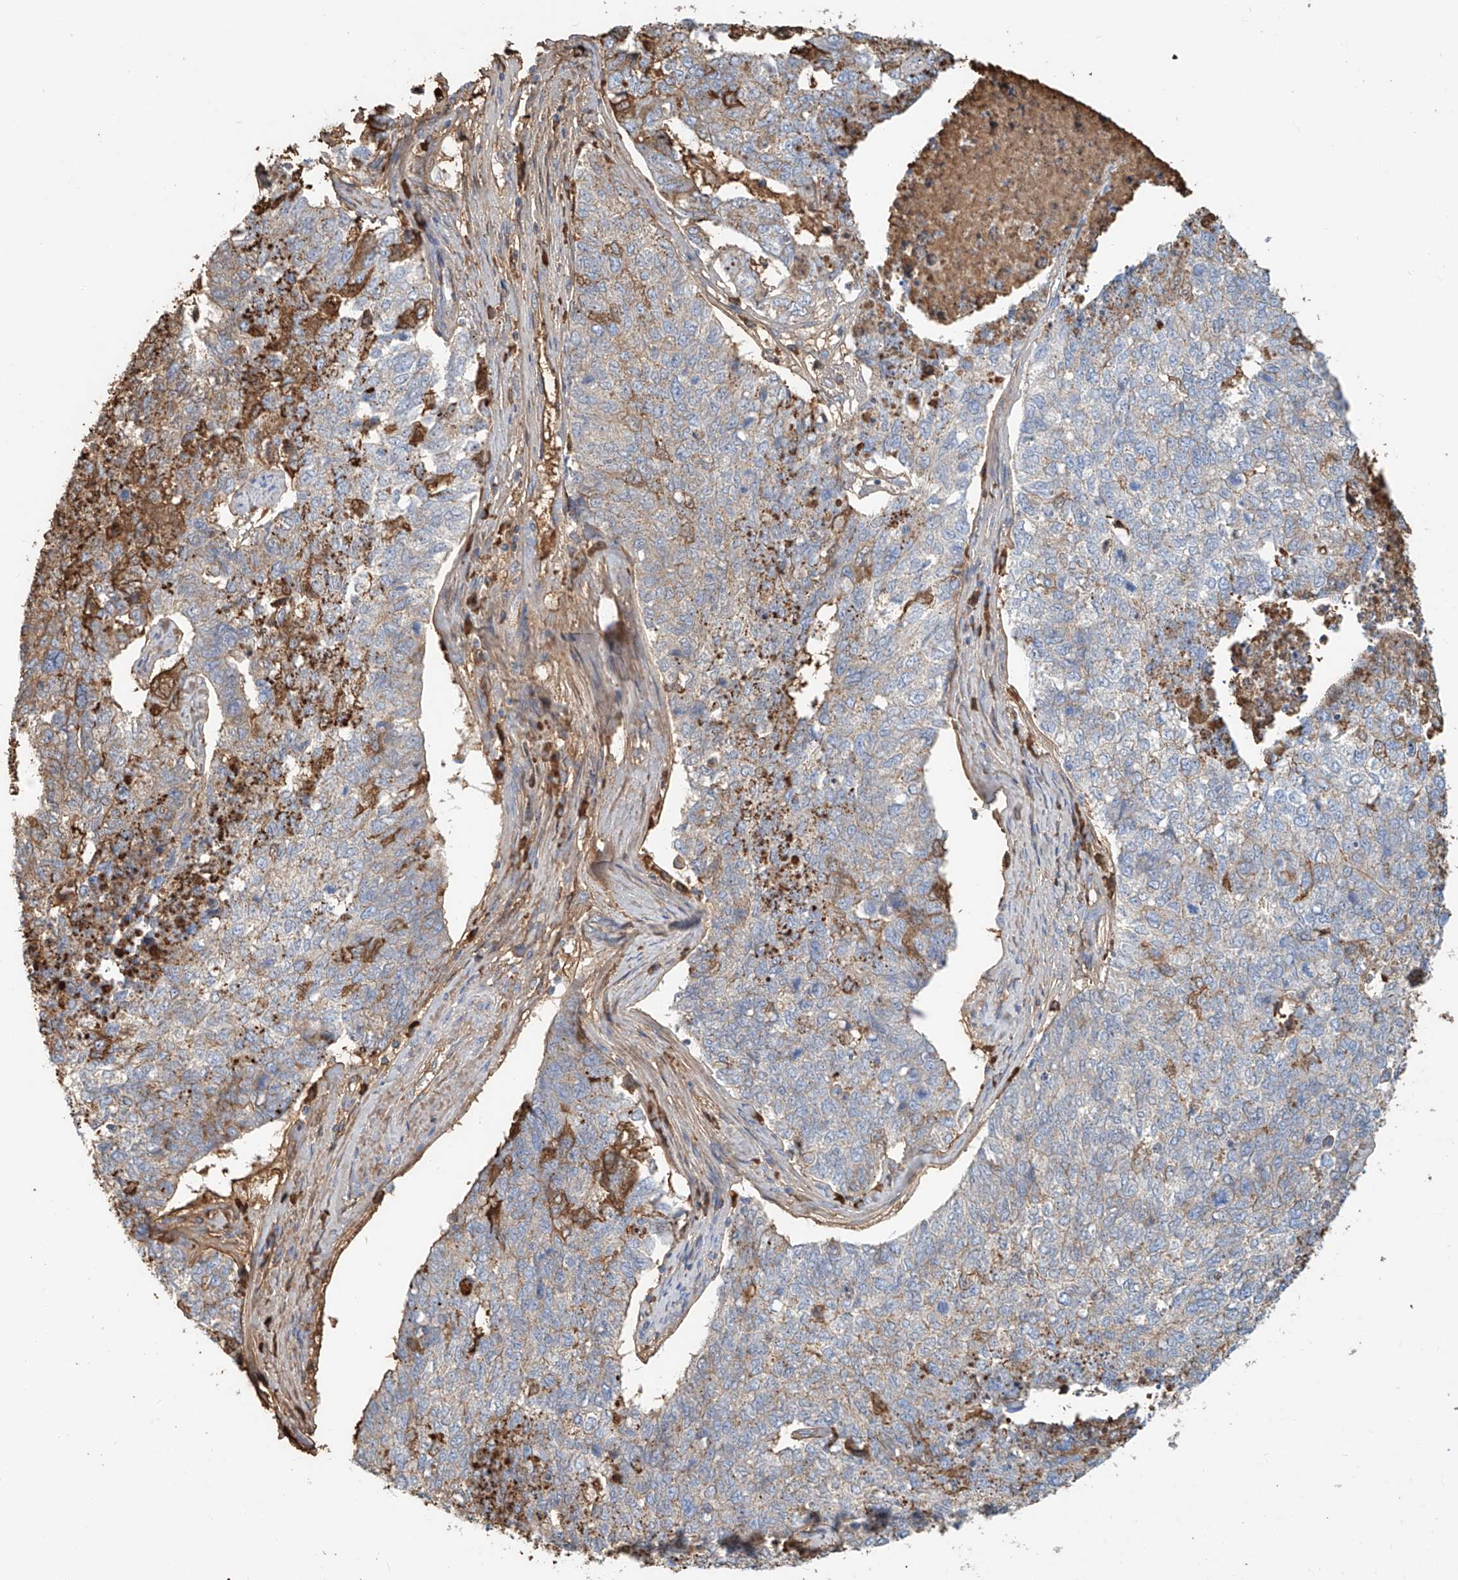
{"staining": {"intensity": "moderate", "quantity": "<25%", "location": "cytoplasmic/membranous"}, "tissue": "cervical cancer", "cell_type": "Tumor cells", "image_type": "cancer", "snomed": [{"axis": "morphology", "description": "Squamous cell carcinoma, NOS"}, {"axis": "topography", "description": "Cervix"}], "caption": "A high-resolution image shows IHC staining of cervical squamous cell carcinoma, which exhibits moderate cytoplasmic/membranous staining in approximately <25% of tumor cells. The staining was performed using DAB (3,3'-diaminobenzidine), with brown indicating positive protein expression. Nuclei are stained blue with hematoxylin.", "gene": "ZFP30", "patient": {"sex": "female", "age": 63}}